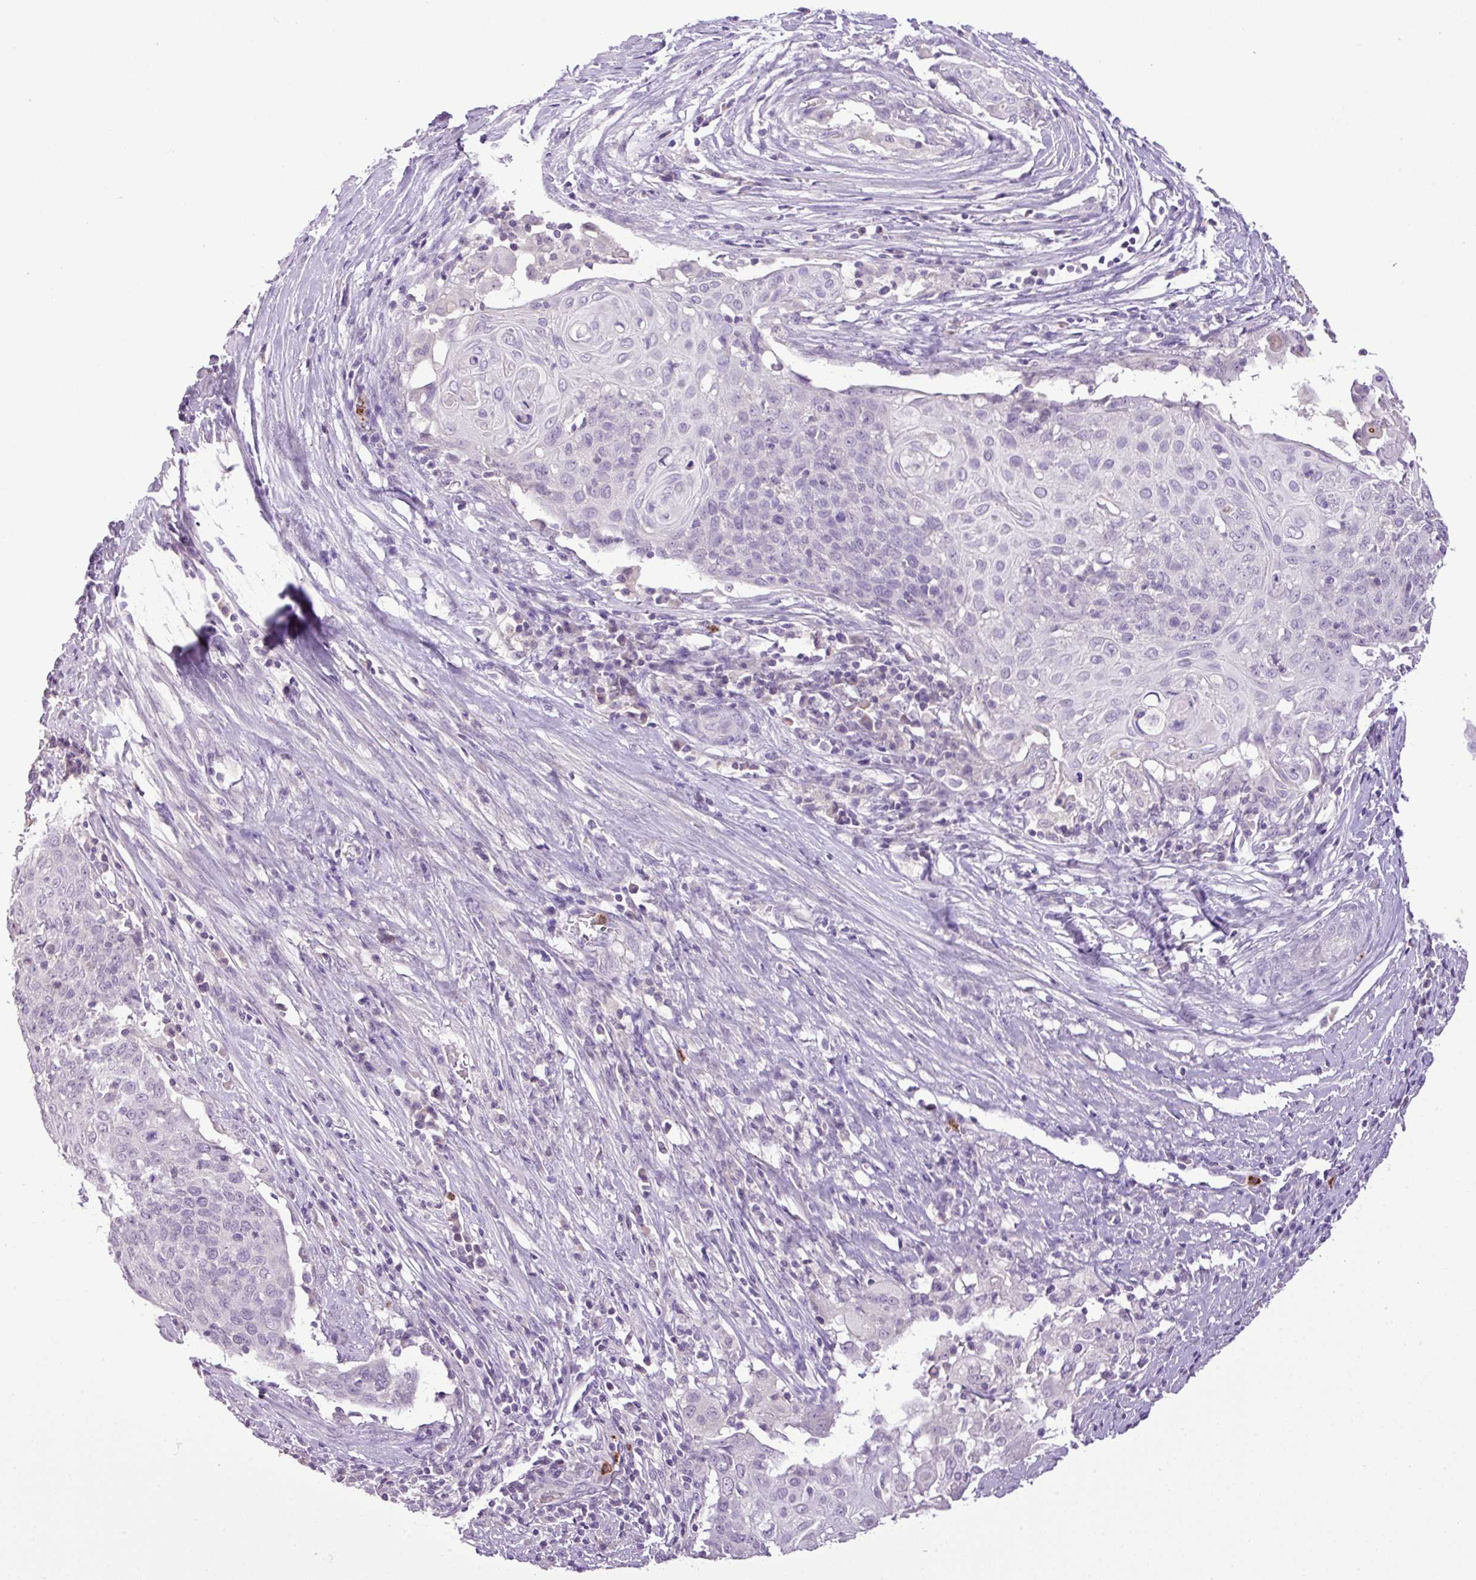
{"staining": {"intensity": "negative", "quantity": "none", "location": "none"}, "tissue": "cervical cancer", "cell_type": "Tumor cells", "image_type": "cancer", "snomed": [{"axis": "morphology", "description": "Squamous cell carcinoma, NOS"}, {"axis": "topography", "description": "Cervix"}], "caption": "A histopathology image of cervical cancer stained for a protein reveals no brown staining in tumor cells.", "gene": "HTR3E", "patient": {"sex": "female", "age": 39}}